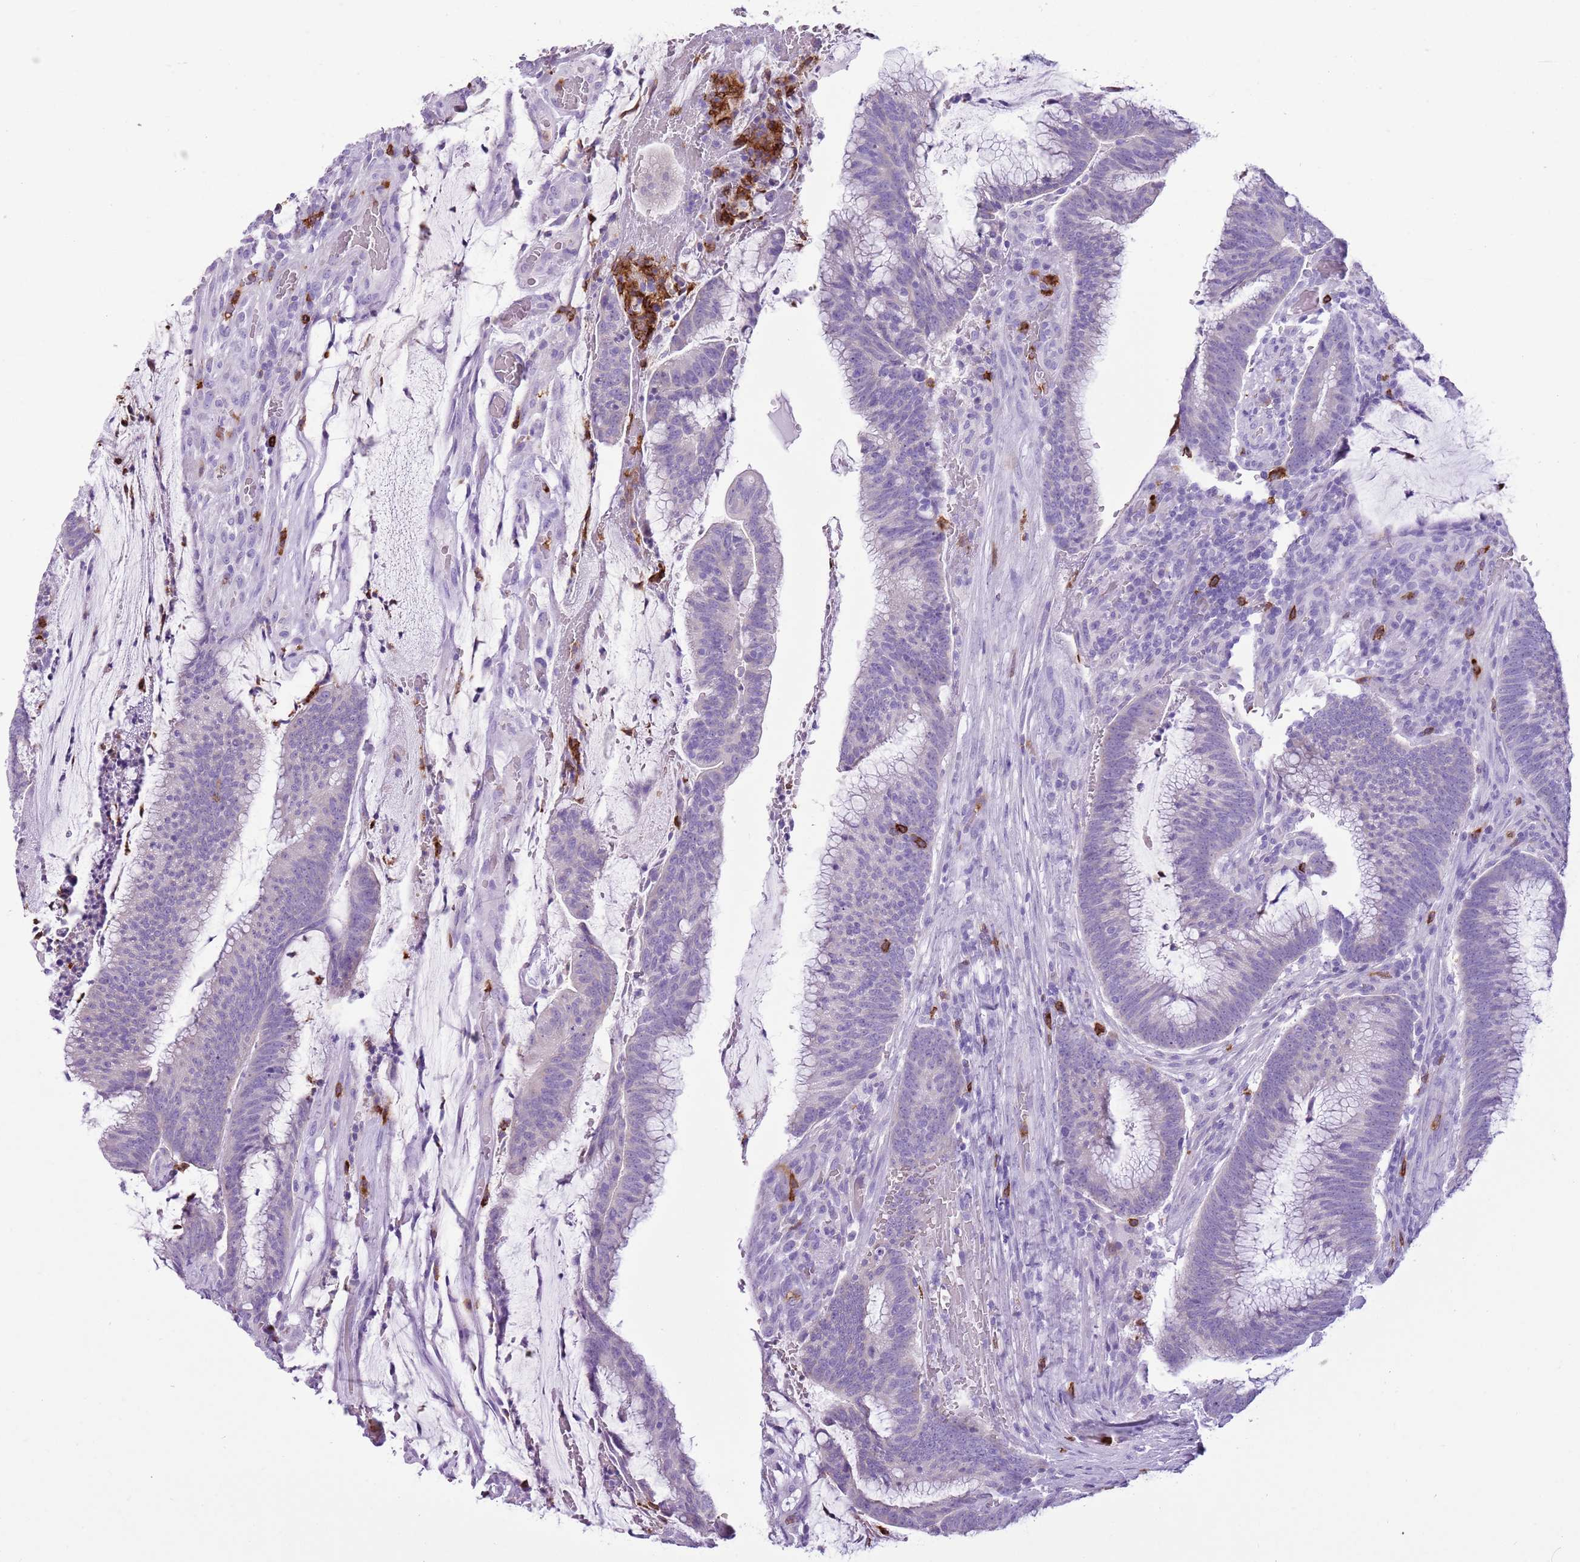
{"staining": {"intensity": "negative", "quantity": "none", "location": "none"}, "tissue": "colorectal cancer", "cell_type": "Tumor cells", "image_type": "cancer", "snomed": [{"axis": "morphology", "description": "Adenocarcinoma, NOS"}, {"axis": "topography", "description": "Rectum"}], "caption": "Micrograph shows no significant protein expression in tumor cells of colorectal cancer.", "gene": "CD177", "patient": {"sex": "female", "age": 77}}